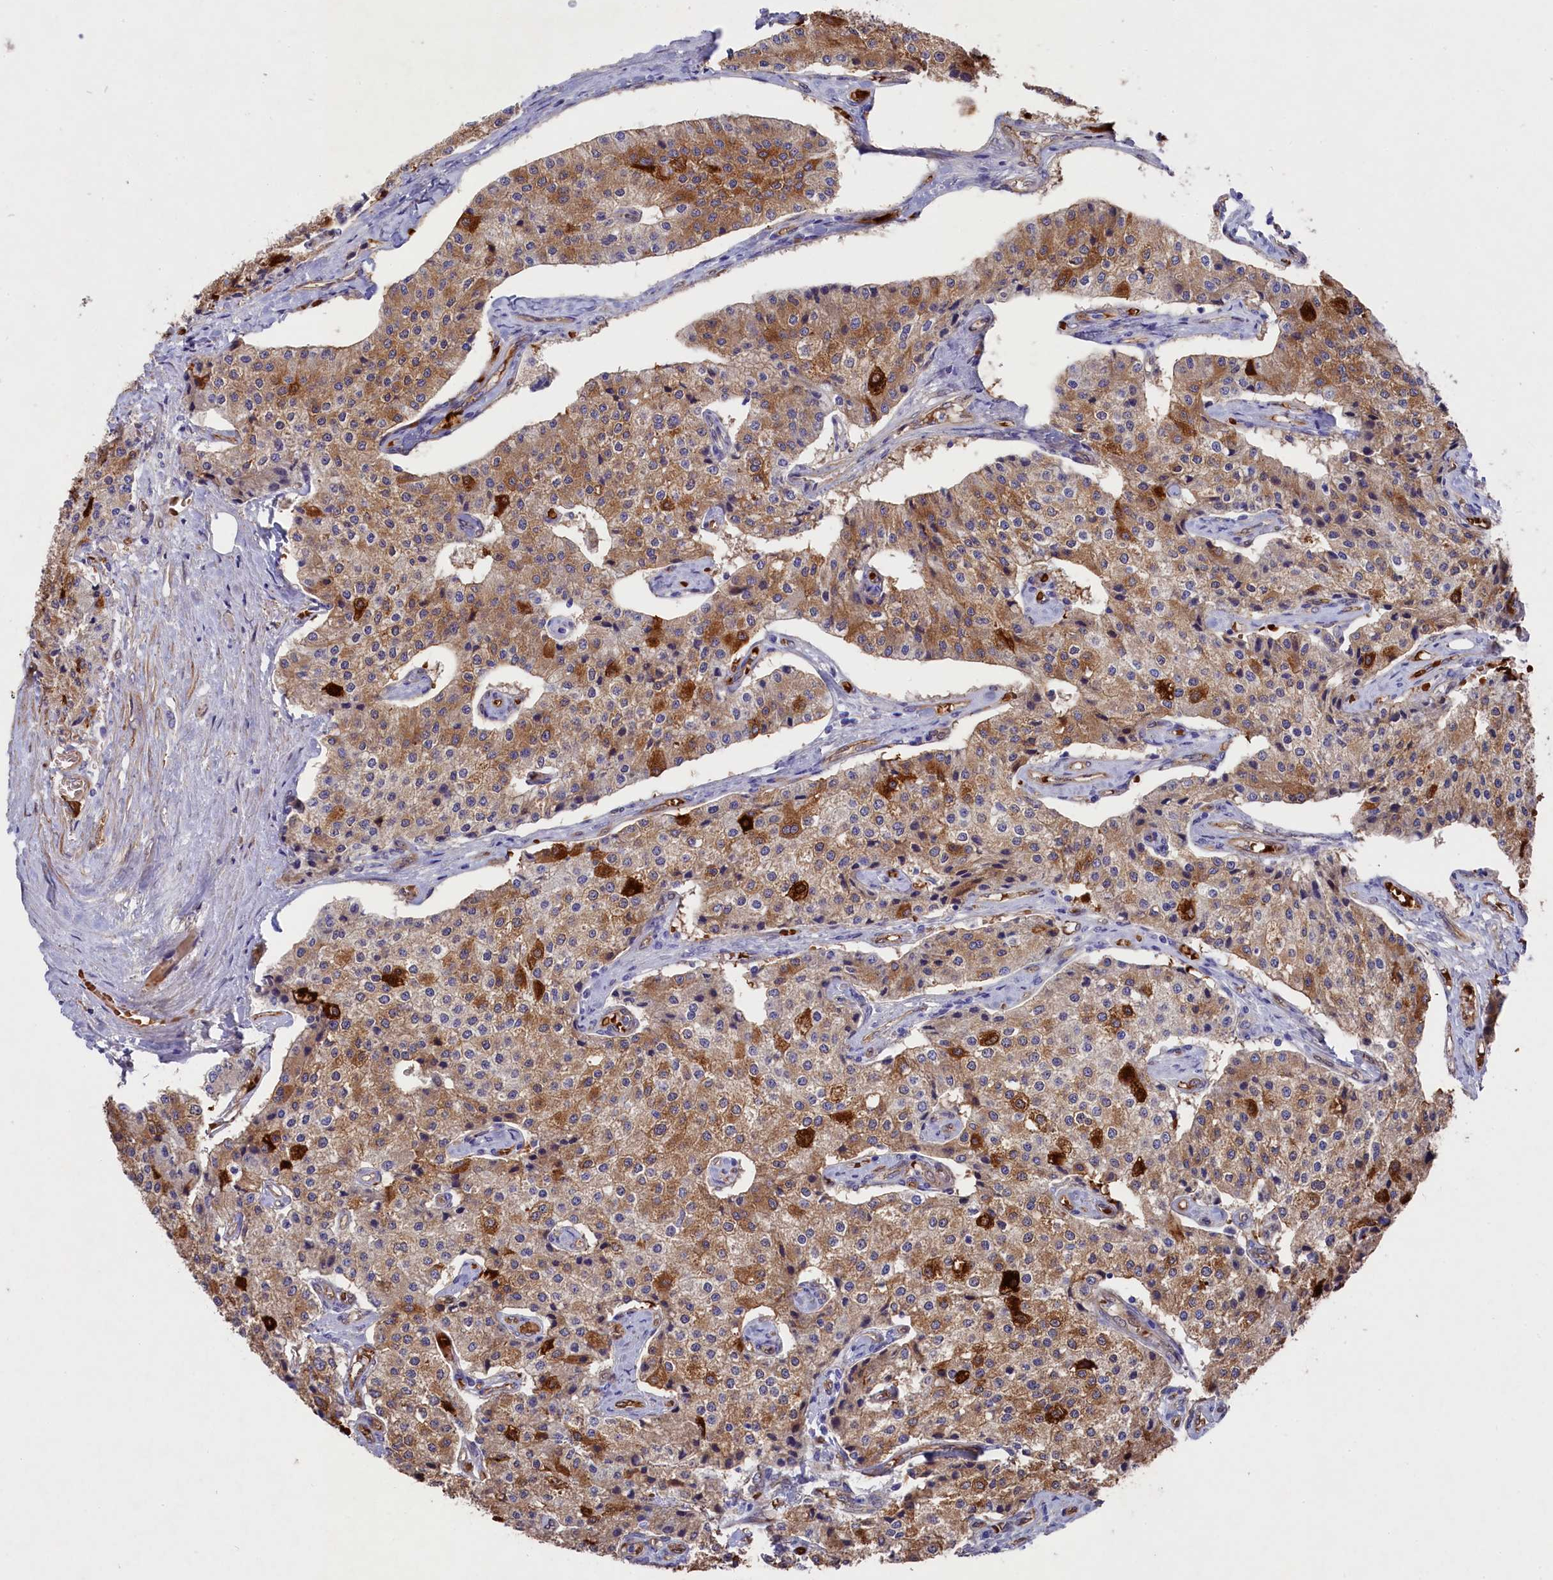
{"staining": {"intensity": "moderate", "quantity": ">75%", "location": "cytoplasmic/membranous"}, "tissue": "carcinoid", "cell_type": "Tumor cells", "image_type": "cancer", "snomed": [{"axis": "morphology", "description": "Carcinoid, malignant, NOS"}, {"axis": "topography", "description": "Colon"}], "caption": "Immunohistochemical staining of human carcinoid (malignant) exhibits medium levels of moderate cytoplasmic/membranous expression in about >75% of tumor cells. The protein of interest is stained brown, and the nuclei are stained in blue (DAB (3,3'-diaminobenzidine) IHC with brightfield microscopy, high magnification).", "gene": "LHFPL4", "patient": {"sex": "female", "age": 52}}